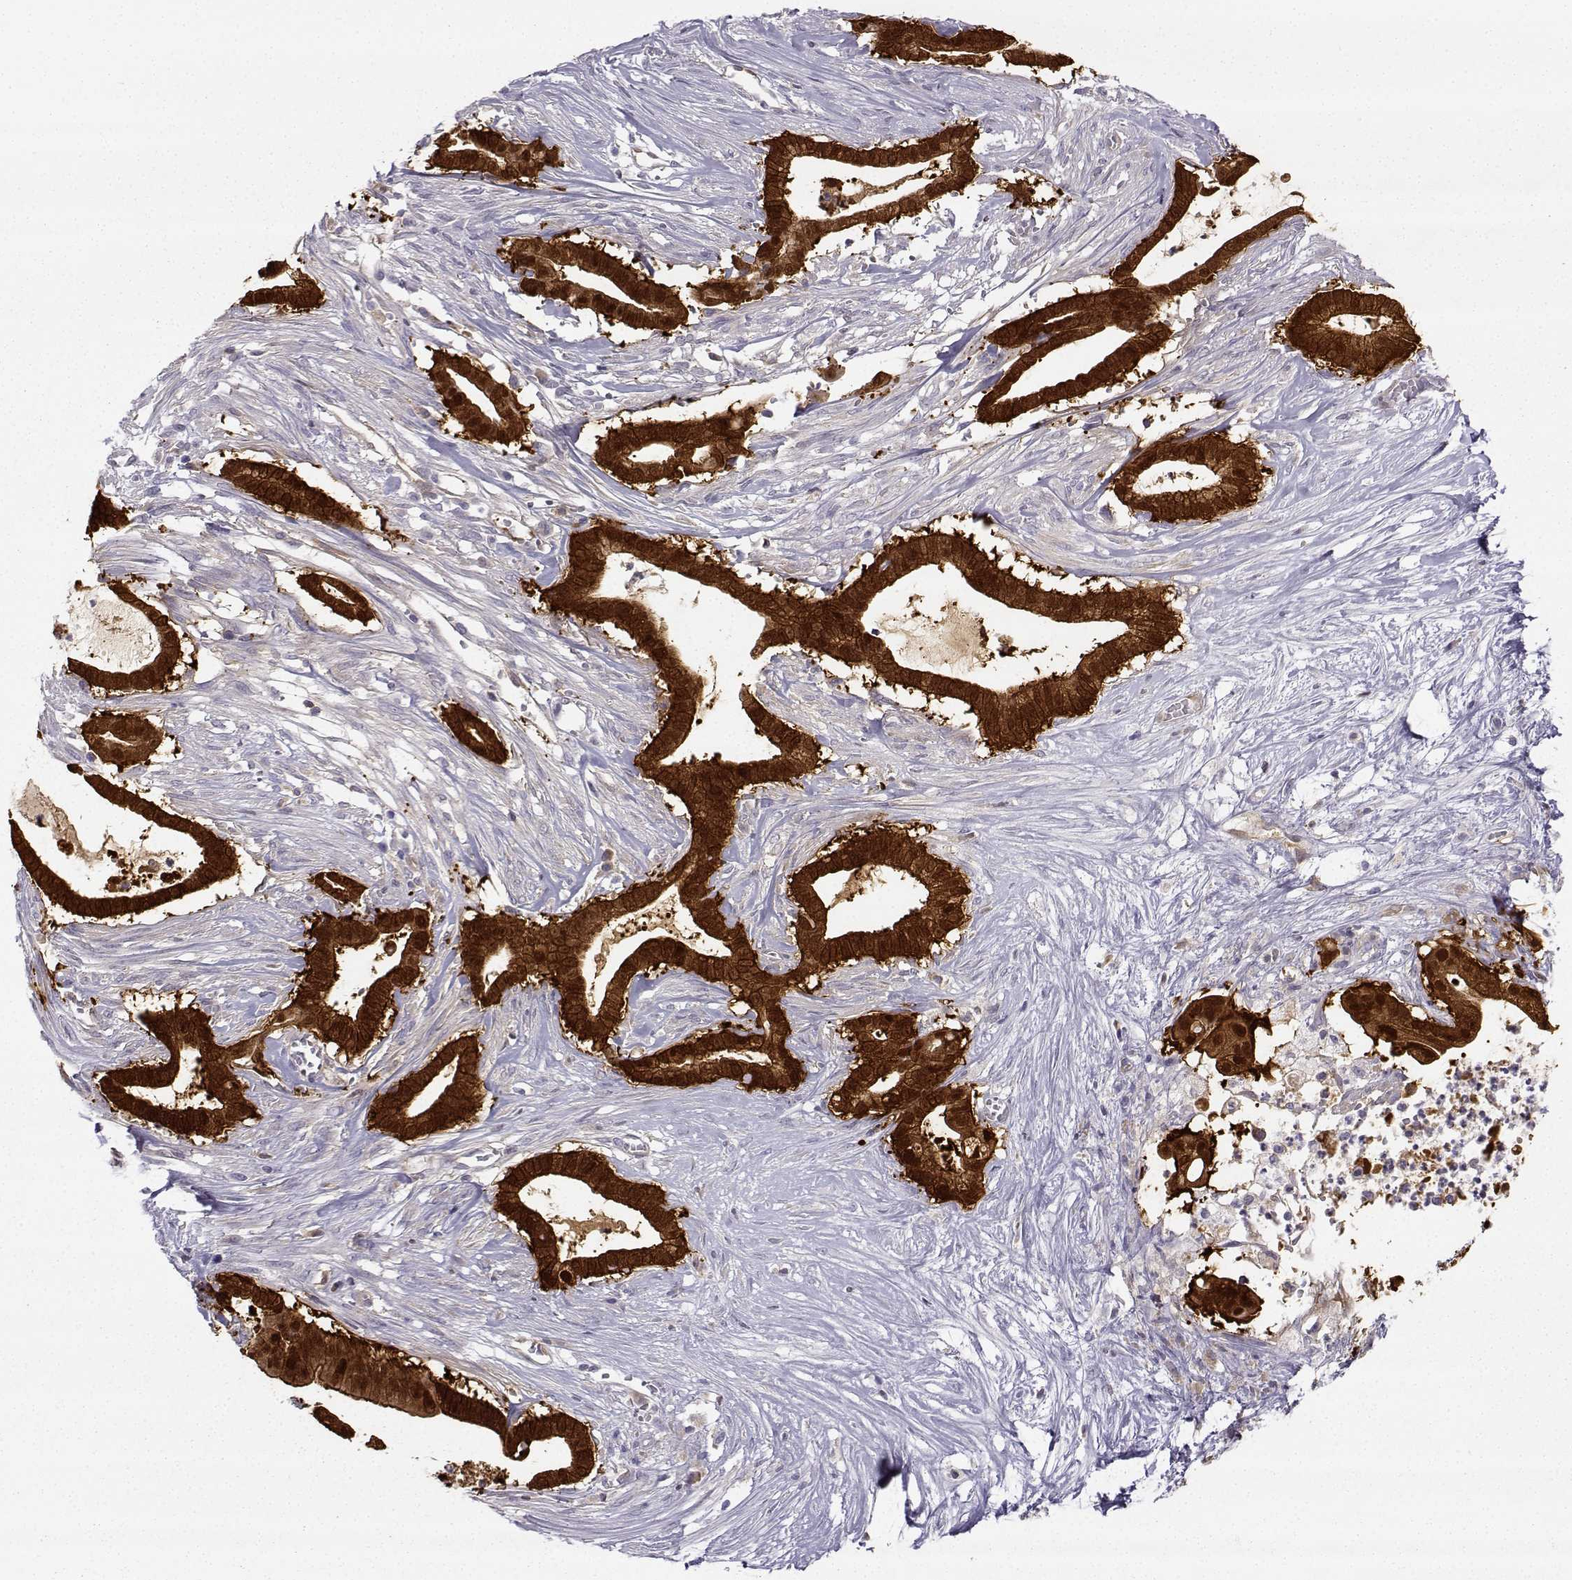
{"staining": {"intensity": "strong", "quantity": ">75%", "location": "cytoplasmic/membranous"}, "tissue": "pancreatic cancer", "cell_type": "Tumor cells", "image_type": "cancer", "snomed": [{"axis": "morphology", "description": "Adenocarcinoma, NOS"}, {"axis": "topography", "description": "Pancreas"}], "caption": "This micrograph shows IHC staining of human pancreatic cancer, with high strong cytoplasmic/membranous staining in approximately >75% of tumor cells.", "gene": "NQO1", "patient": {"sex": "male", "age": 61}}